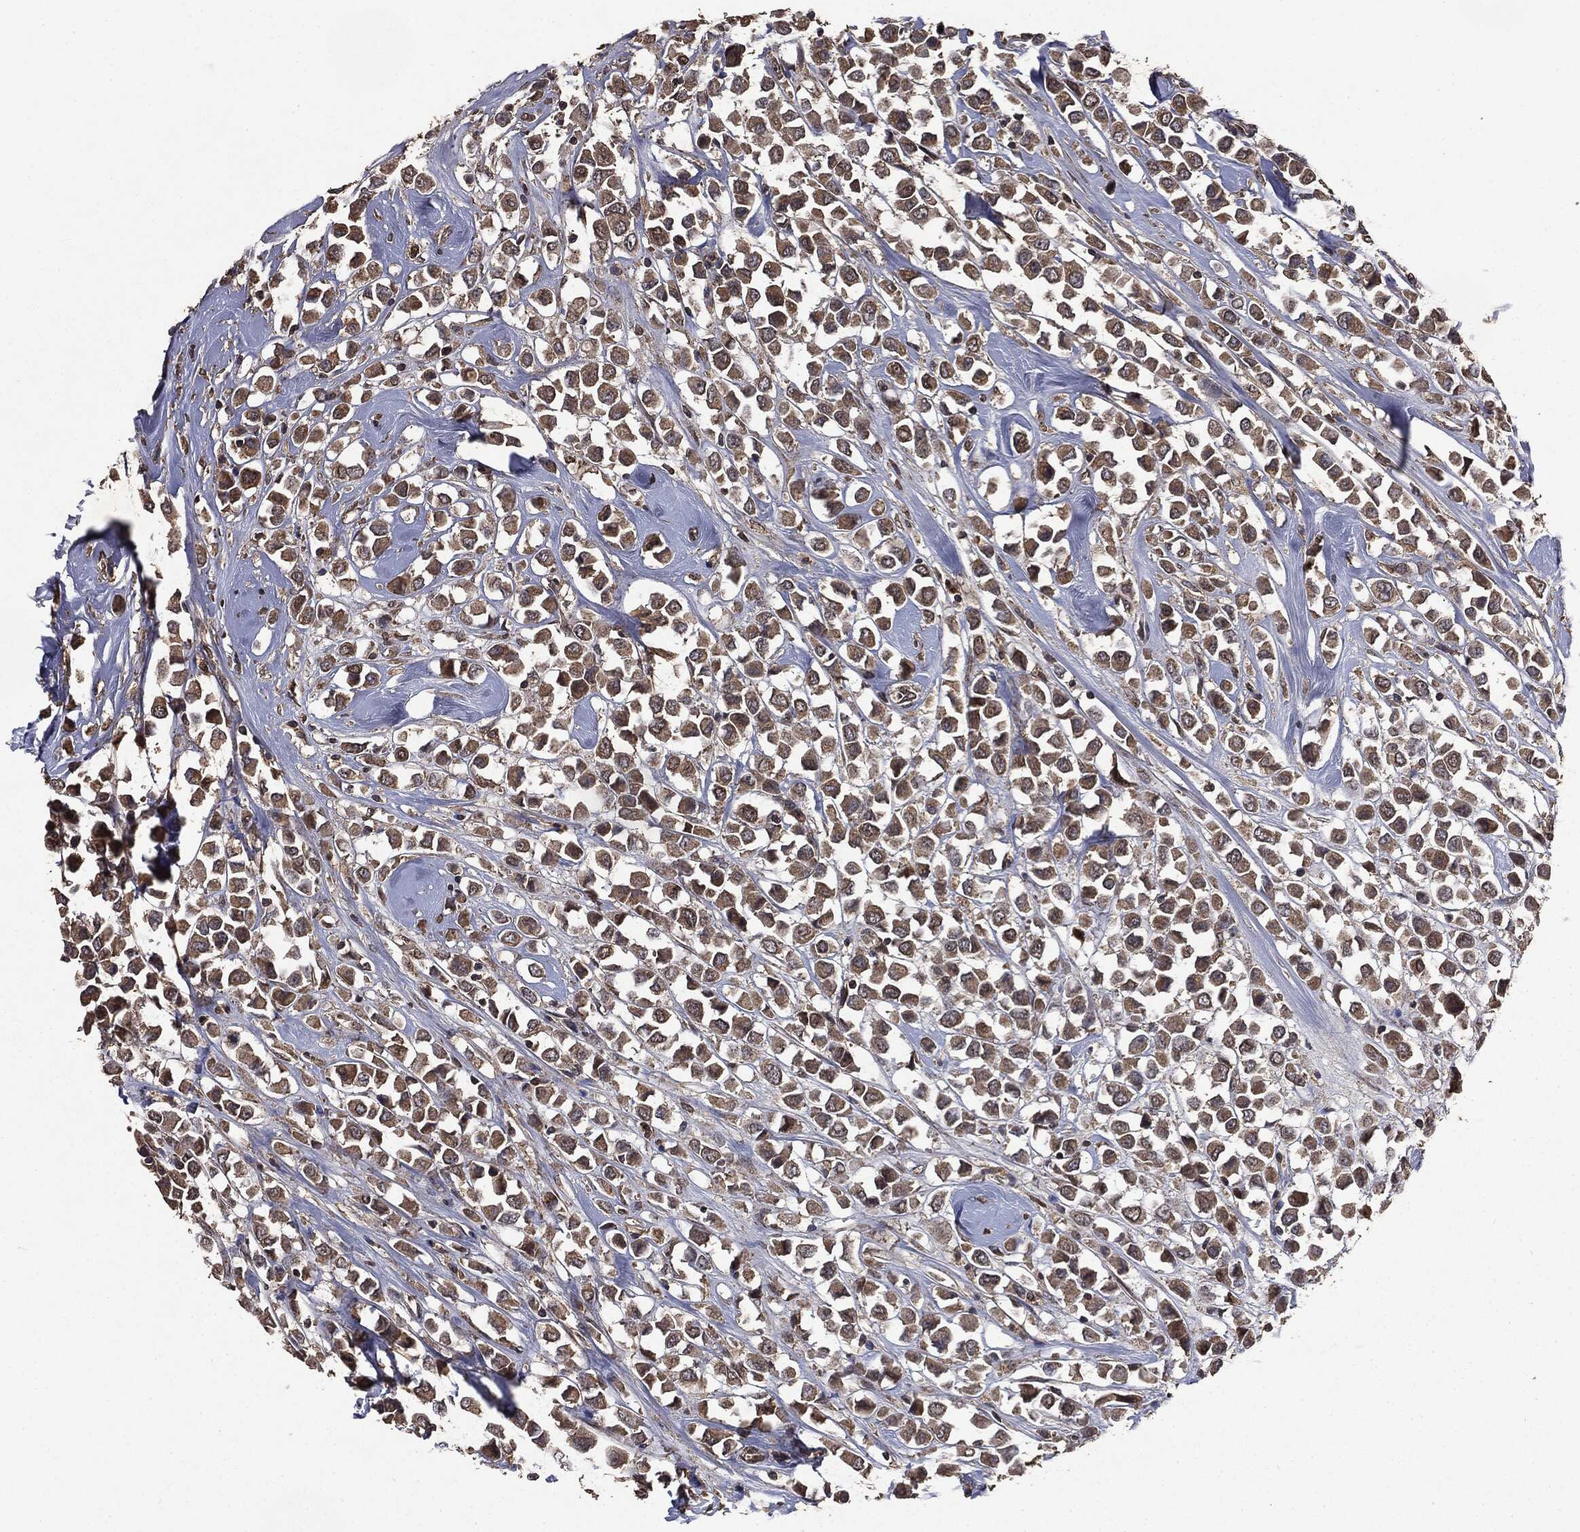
{"staining": {"intensity": "moderate", "quantity": ">75%", "location": "cytoplasmic/membranous"}, "tissue": "breast cancer", "cell_type": "Tumor cells", "image_type": "cancer", "snomed": [{"axis": "morphology", "description": "Duct carcinoma"}, {"axis": "topography", "description": "Breast"}], "caption": "Immunohistochemical staining of breast cancer (invasive ductal carcinoma) demonstrates moderate cytoplasmic/membranous protein positivity in approximately >75% of tumor cells.", "gene": "PPP6R2", "patient": {"sex": "female", "age": 61}}